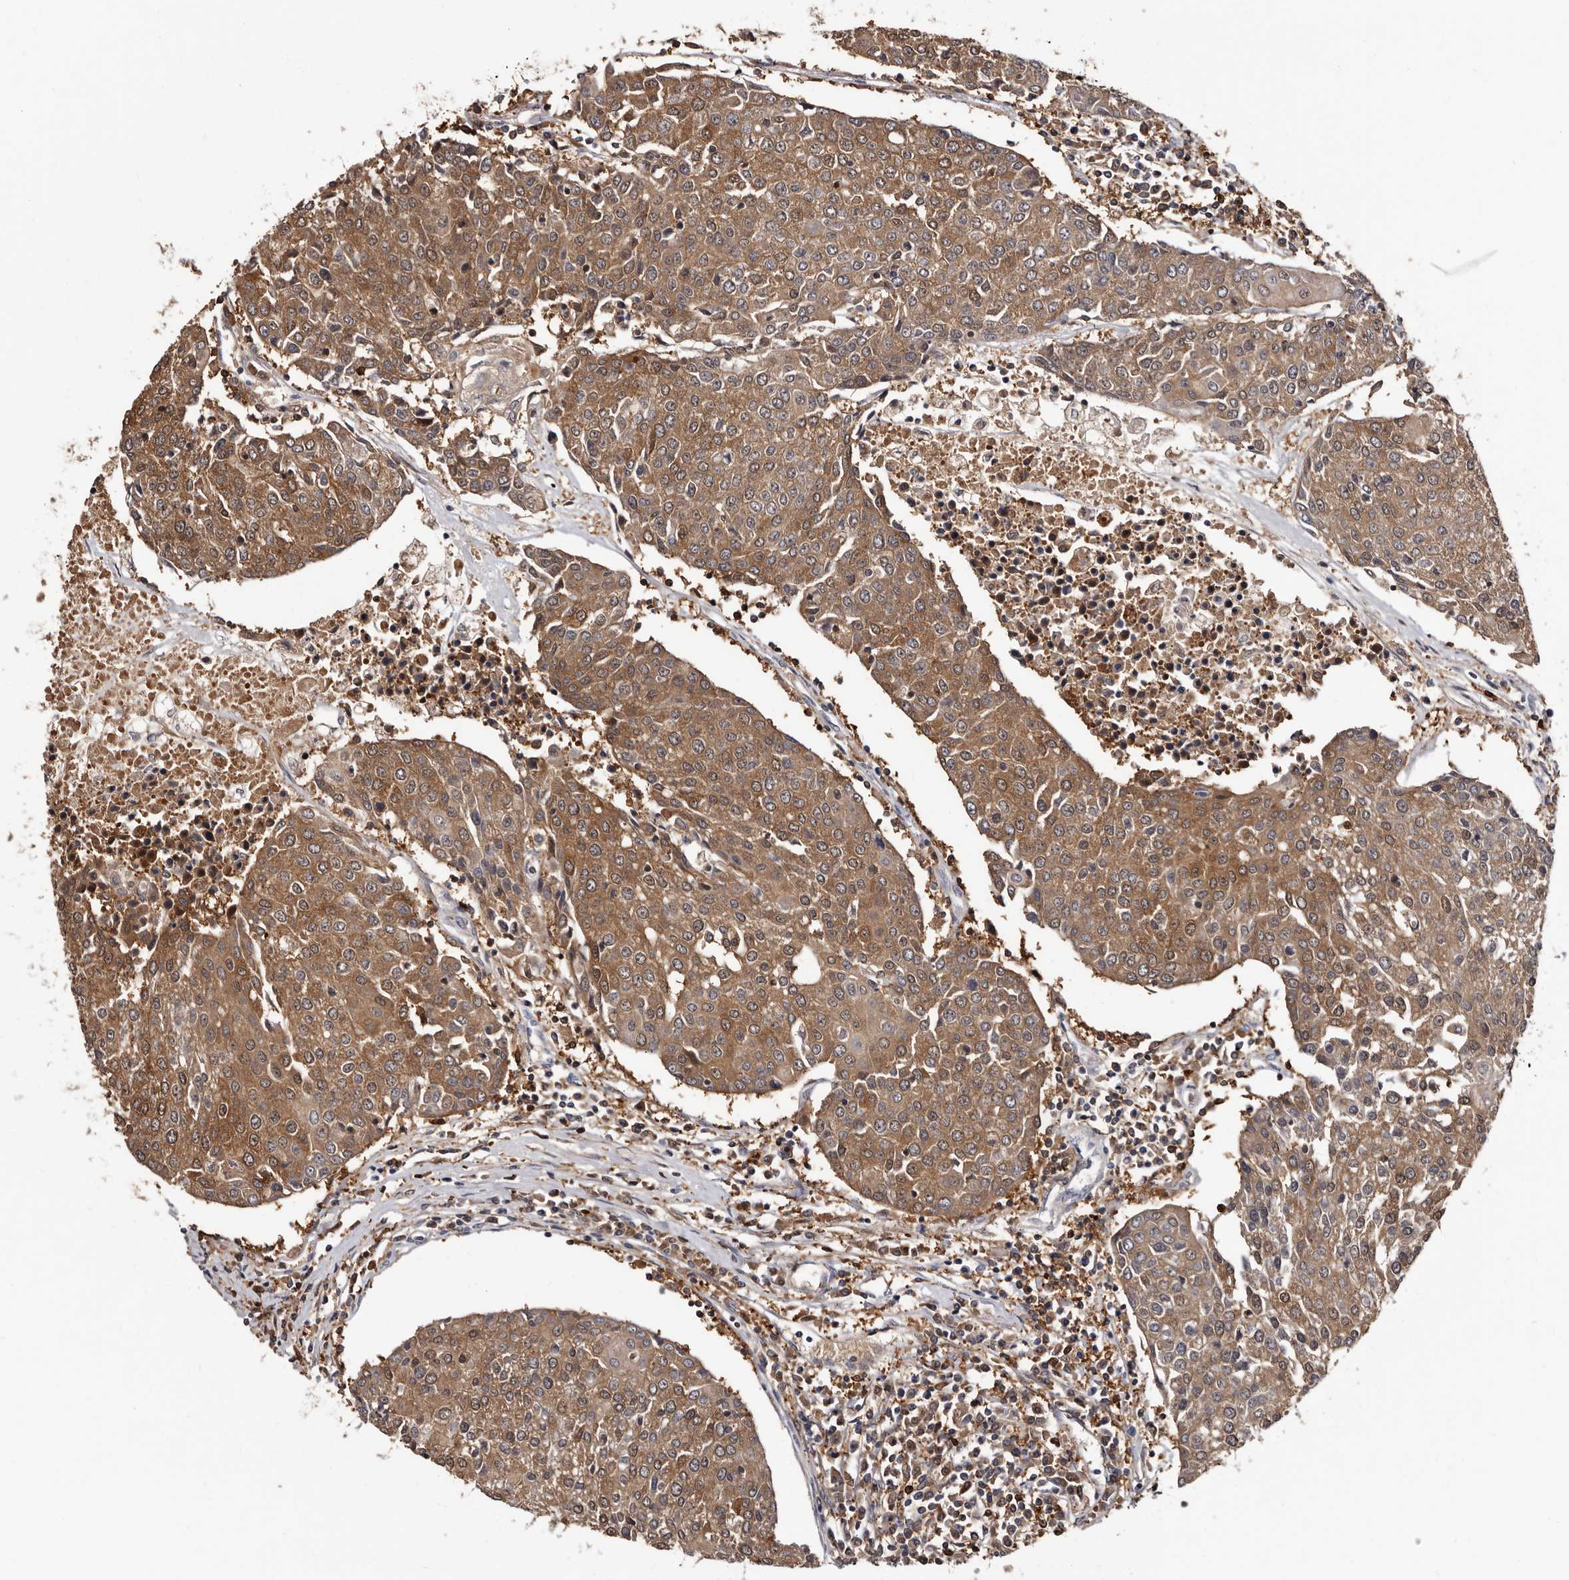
{"staining": {"intensity": "moderate", "quantity": ">75%", "location": "cytoplasmic/membranous"}, "tissue": "urothelial cancer", "cell_type": "Tumor cells", "image_type": "cancer", "snomed": [{"axis": "morphology", "description": "Urothelial carcinoma, High grade"}, {"axis": "topography", "description": "Urinary bladder"}], "caption": "Moderate cytoplasmic/membranous staining is appreciated in about >75% of tumor cells in urothelial cancer.", "gene": "DNPH1", "patient": {"sex": "female", "age": 85}}